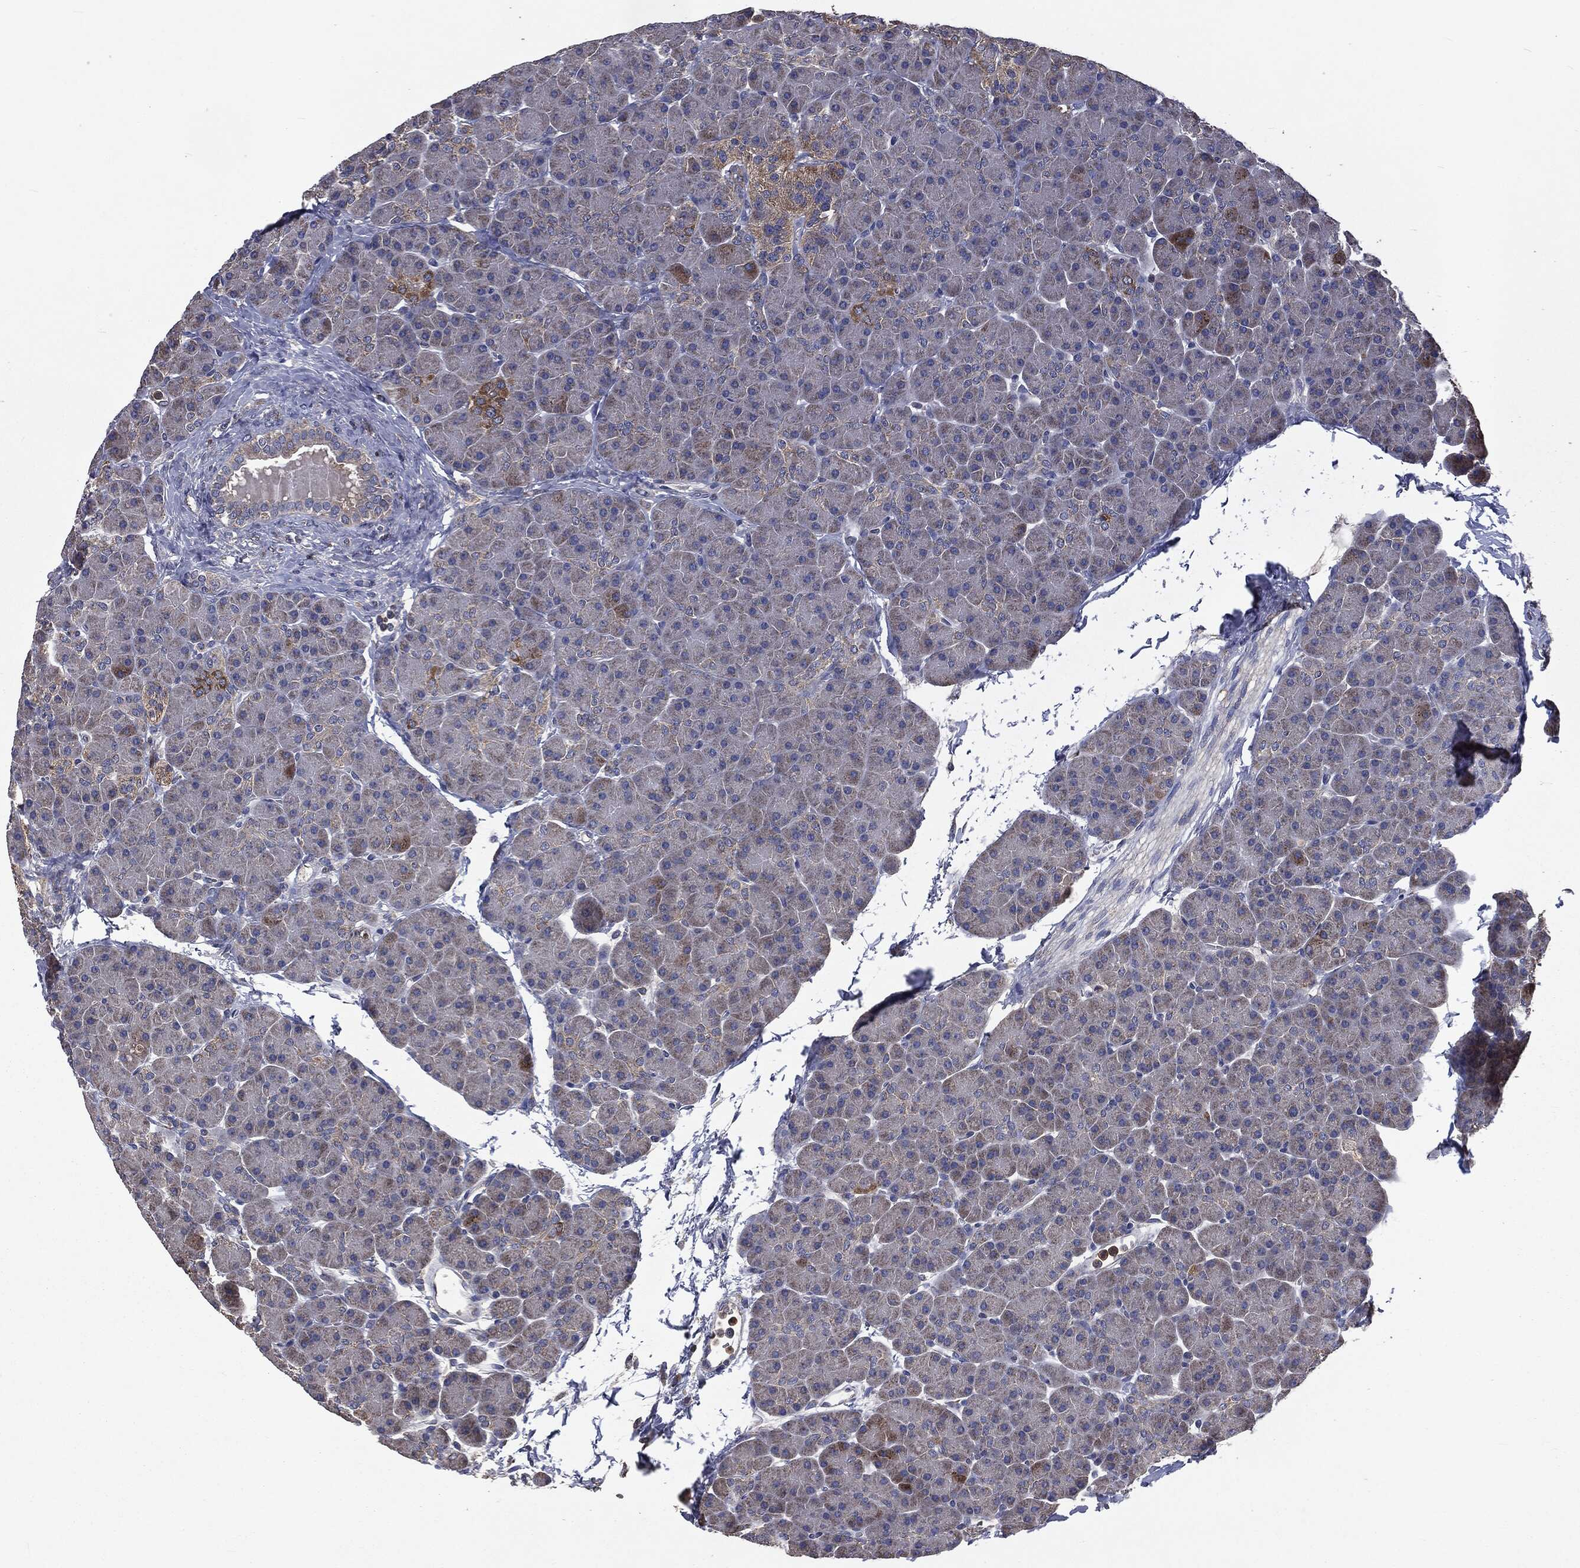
{"staining": {"intensity": "moderate", "quantity": "<25%", "location": "cytoplasmic/membranous"}, "tissue": "pancreas", "cell_type": "Exocrine glandular cells", "image_type": "normal", "snomed": [{"axis": "morphology", "description": "Normal tissue, NOS"}, {"axis": "topography", "description": "Pancreas"}], "caption": "Normal pancreas was stained to show a protein in brown. There is low levels of moderate cytoplasmic/membranous staining in approximately <25% of exocrine glandular cells. (IHC, brightfield microscopy, high magnification).", "gene": "MAPK6", "patient": {"sex": "female", "age": 44}}